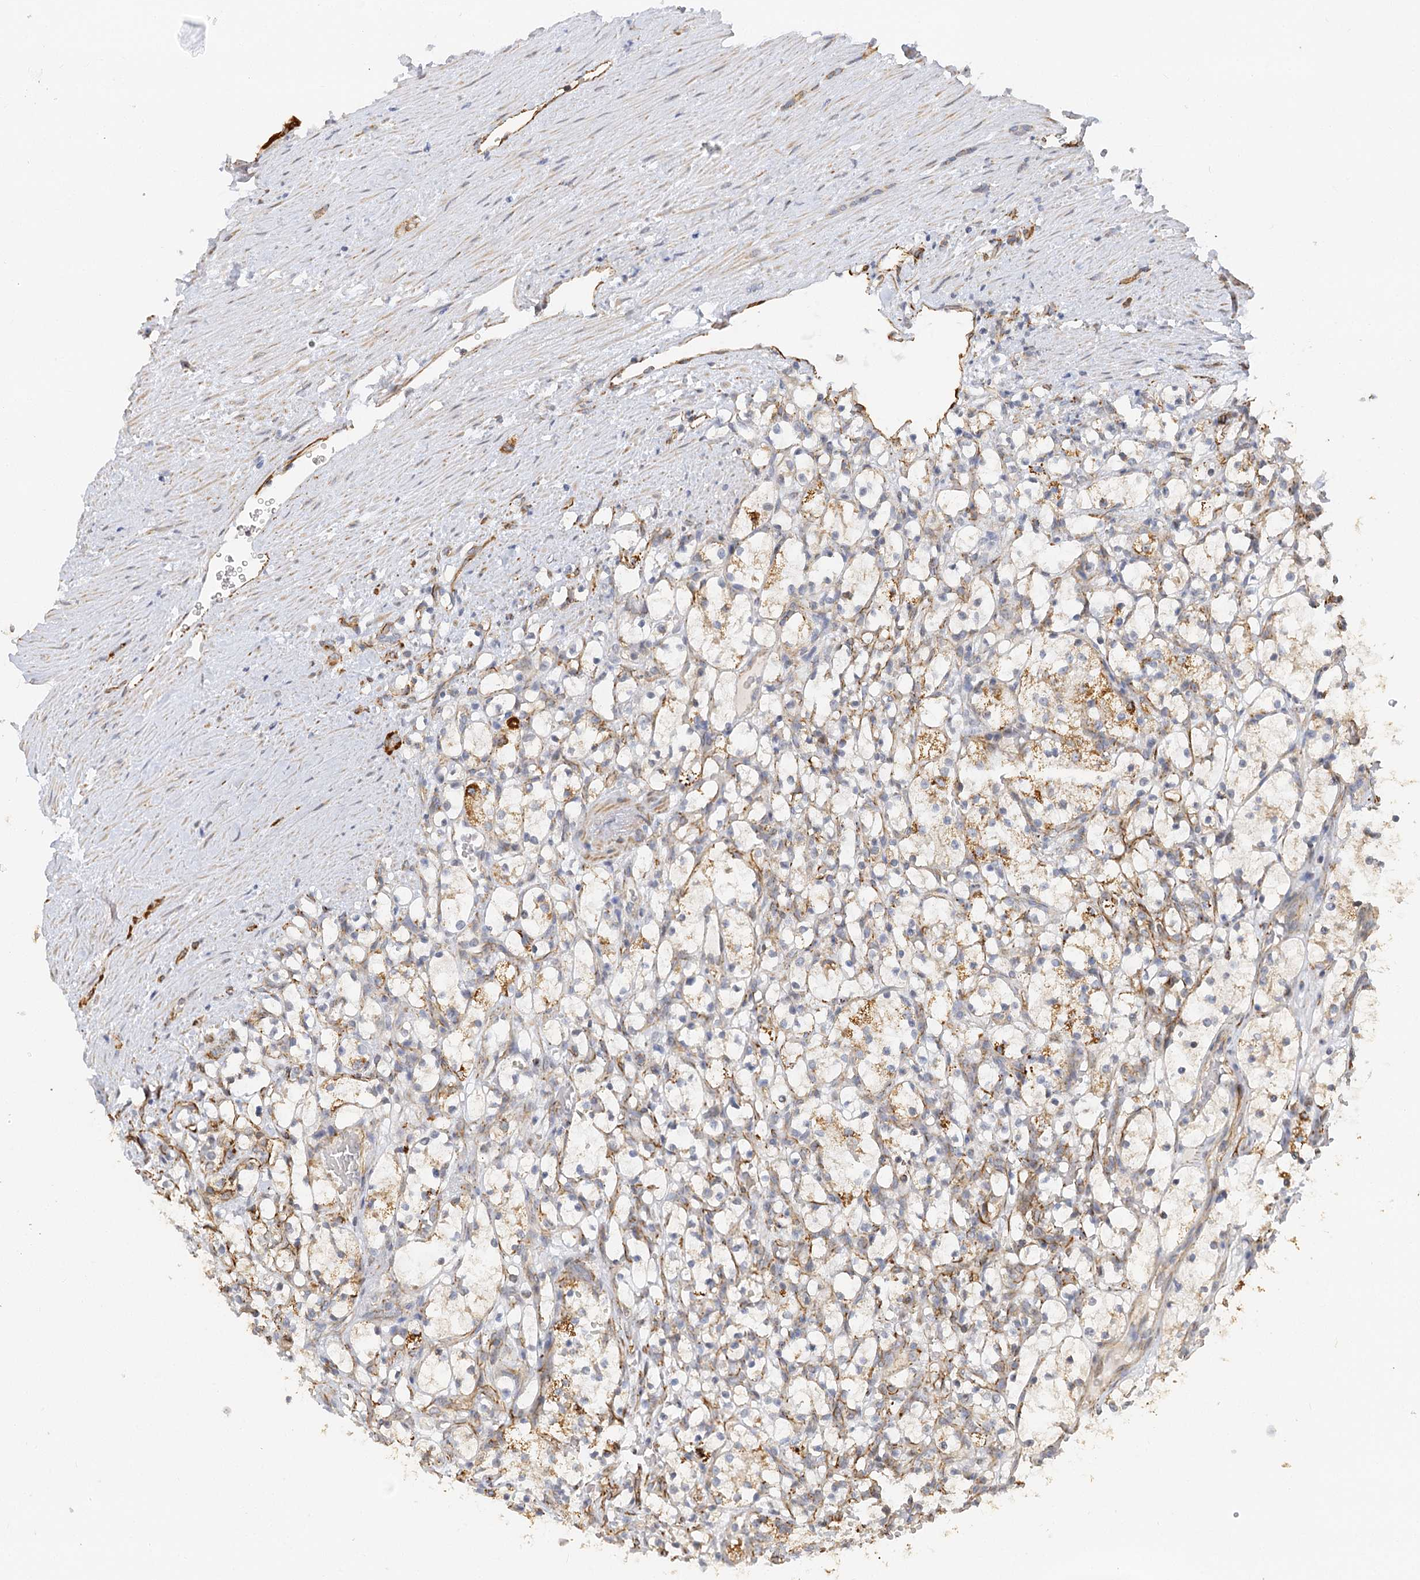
{"staining": {"intensity": "moderate", "quantity": "25%-75%", "location": "cytoplasmic/membranous"}, "tissue": "renal cancer", "cell_type": "Tumor cells", "image_type": "cancer", "snomed": [{"axis": "morphology", "description": "Adenocarcinoma, NOS"}, {"axis": "topography", "description": "Kidney"}], "caption": "Tumor cells exhibit medium levels of moderate cytoplasmic/membranous expression in approximately 25%-75% of cells in human renal cancer (adenocarcinoma).", "gene": "NELL2", "patient": {"sex": "female", "age": 69}}